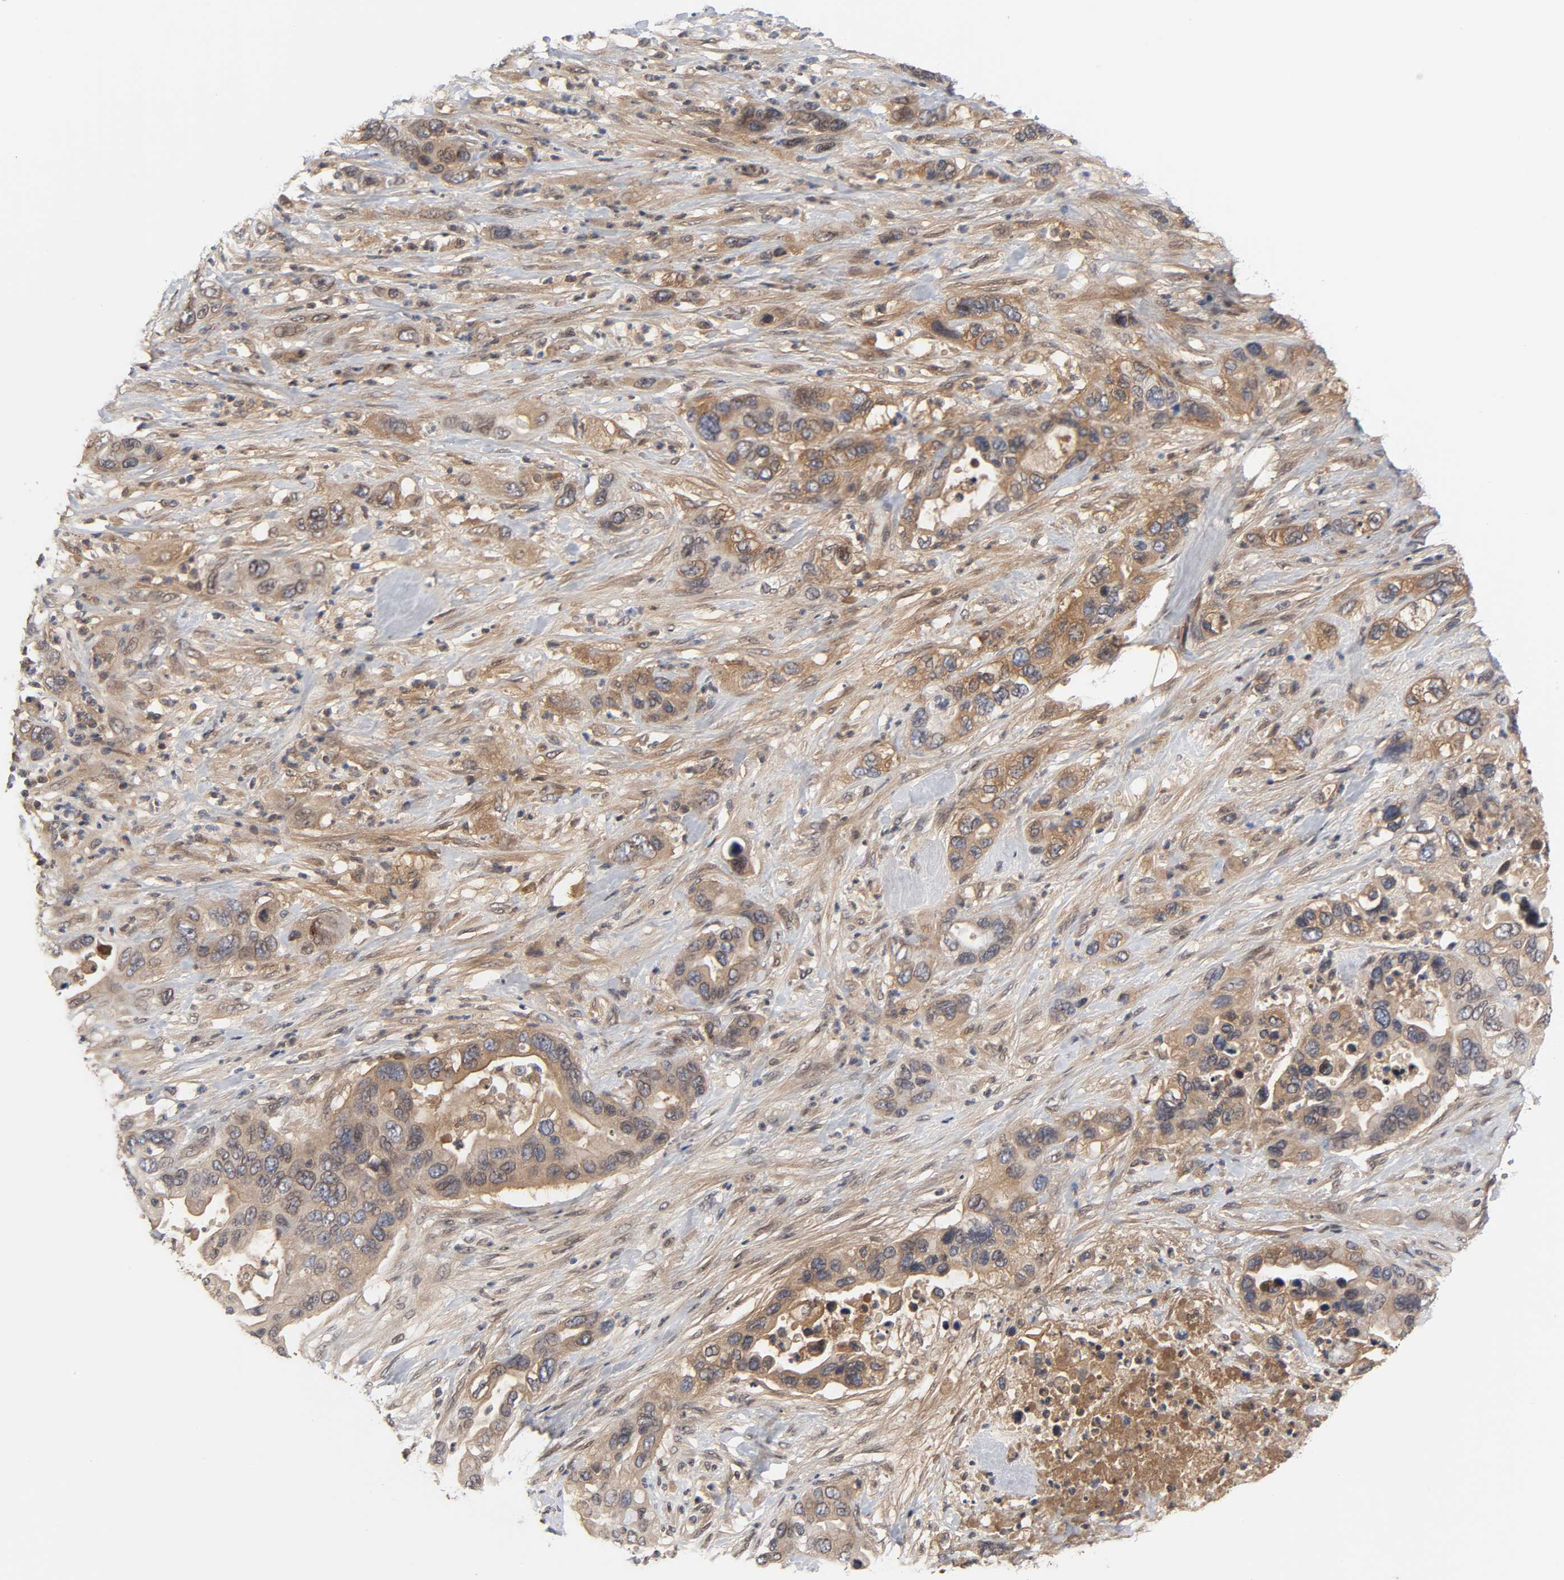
{"staining": {"intensity": "moderate", "quantity": ">75%", "location": "cytoplasmic/membranous"}, "tissue": "pancreatic cancer", "cell_type": "Tumor cells", "image_type": "cancer", "snomed": [{"axis": "morphology", "description": "Adenocarcinoma, NOS"}, {"axis": "topography", "description": "Pancreas"}], "caption": "IHC (DAB) staining of human pancreatic adenocarcinoma demonstrates moderate cytoplasmic/membranous protein expression in about >75% of tumor cells.", "gene": "CPN2", "patient": {"sex": "female", "age": 71}}